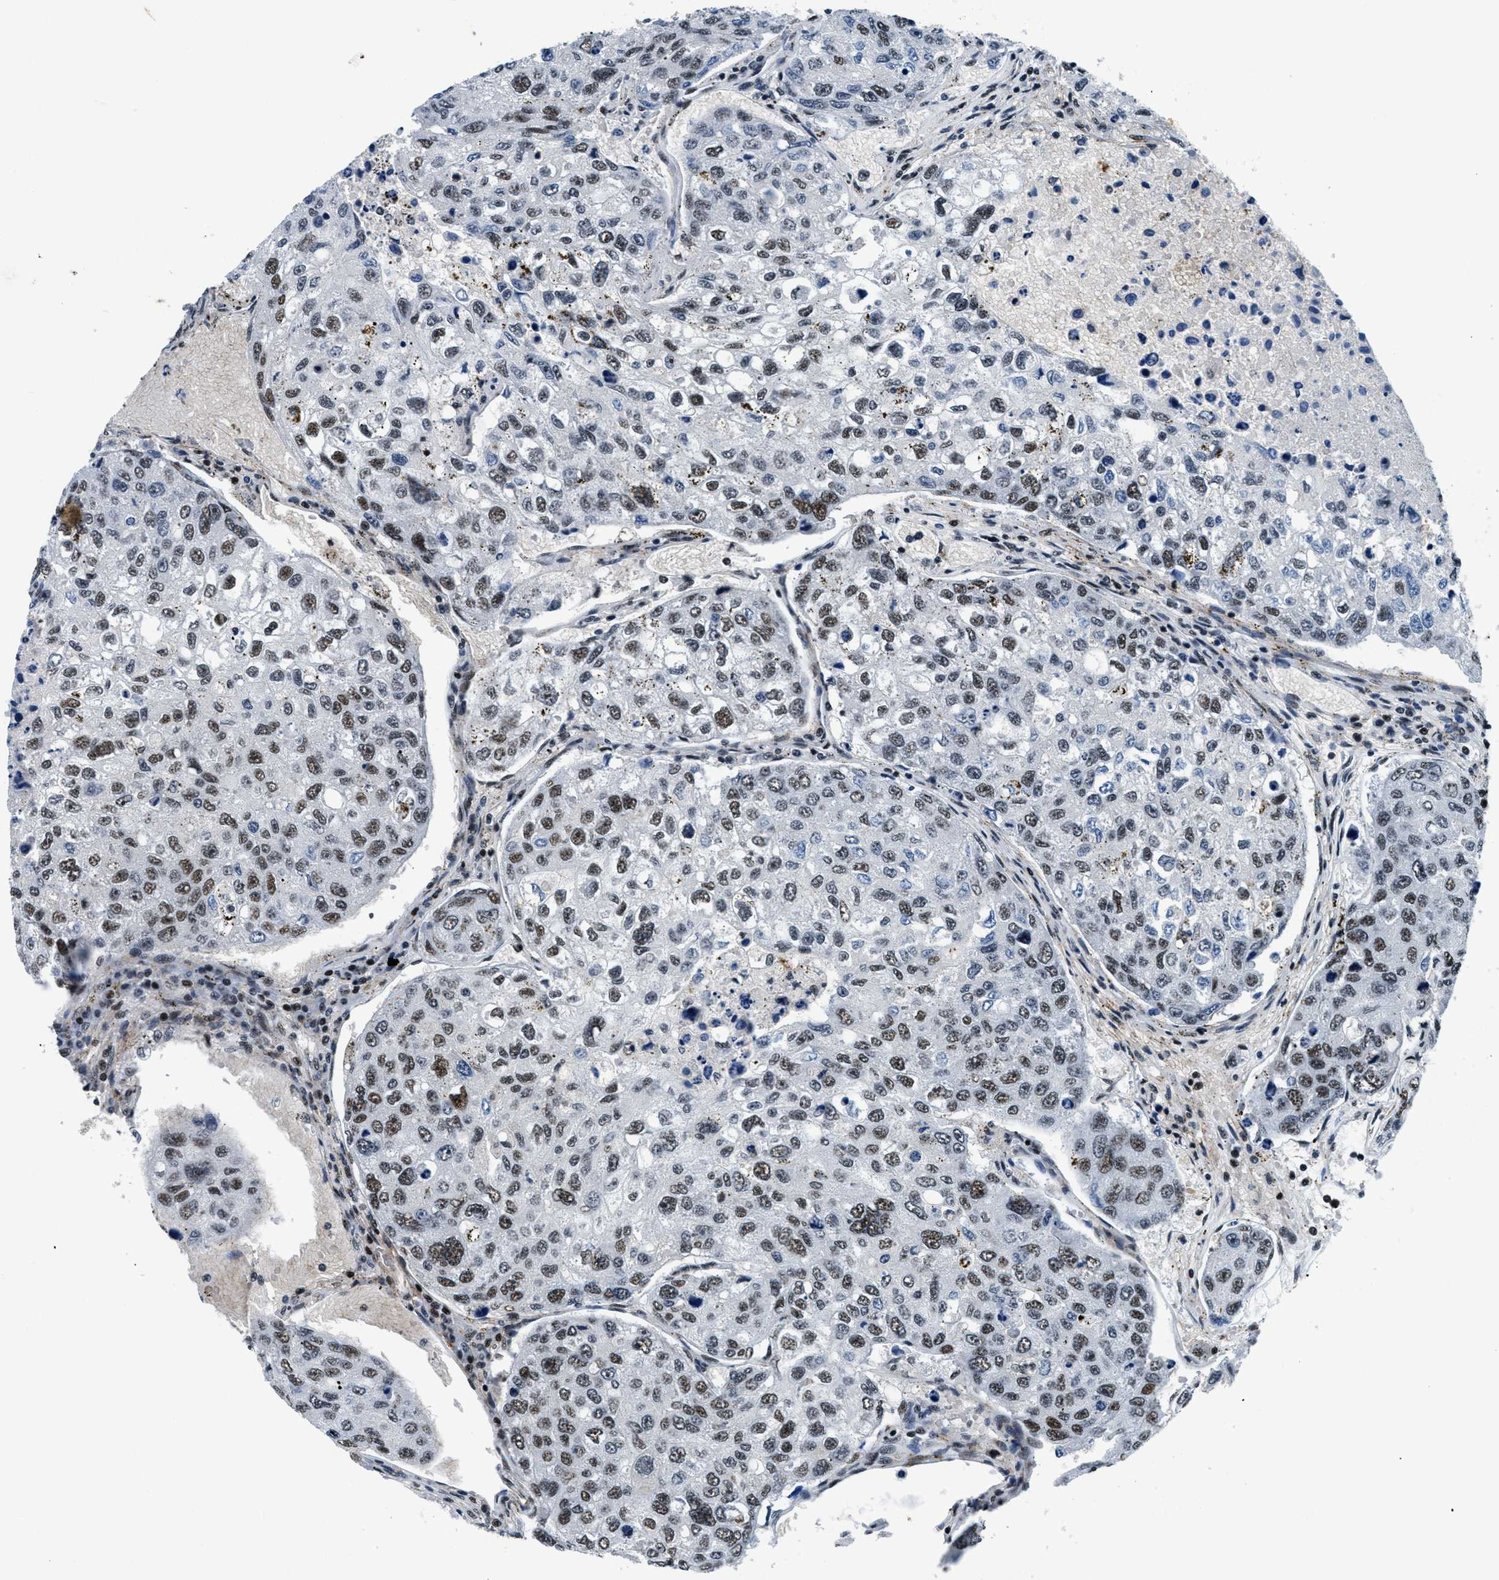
{"staining": {"intensity": "strong", "quantity": ">75%", "location": "nuclear"}, "tissue": "urothelial cancer", "cell_type": "Tumor cells", "image_type": "cancer", "snomed": [{"axis": "morphology", "description": "Urothelial carcinoma, High grade"}, {"axis": "topography", "description": "Lymph node"}, {"axis": "topography", "description": "Urinary bladder"}], "caption": "Urothelial carcinoma (high-grade) stained with DAB (3,3'-diaminobenzidine) immunohistochemistry (IHC) demonstrates high levels of strong nuclear expression in approximately >75% of tumor cells.", "gene": "SMARCB1", "patient": {"sex": "male", "age": 51}}